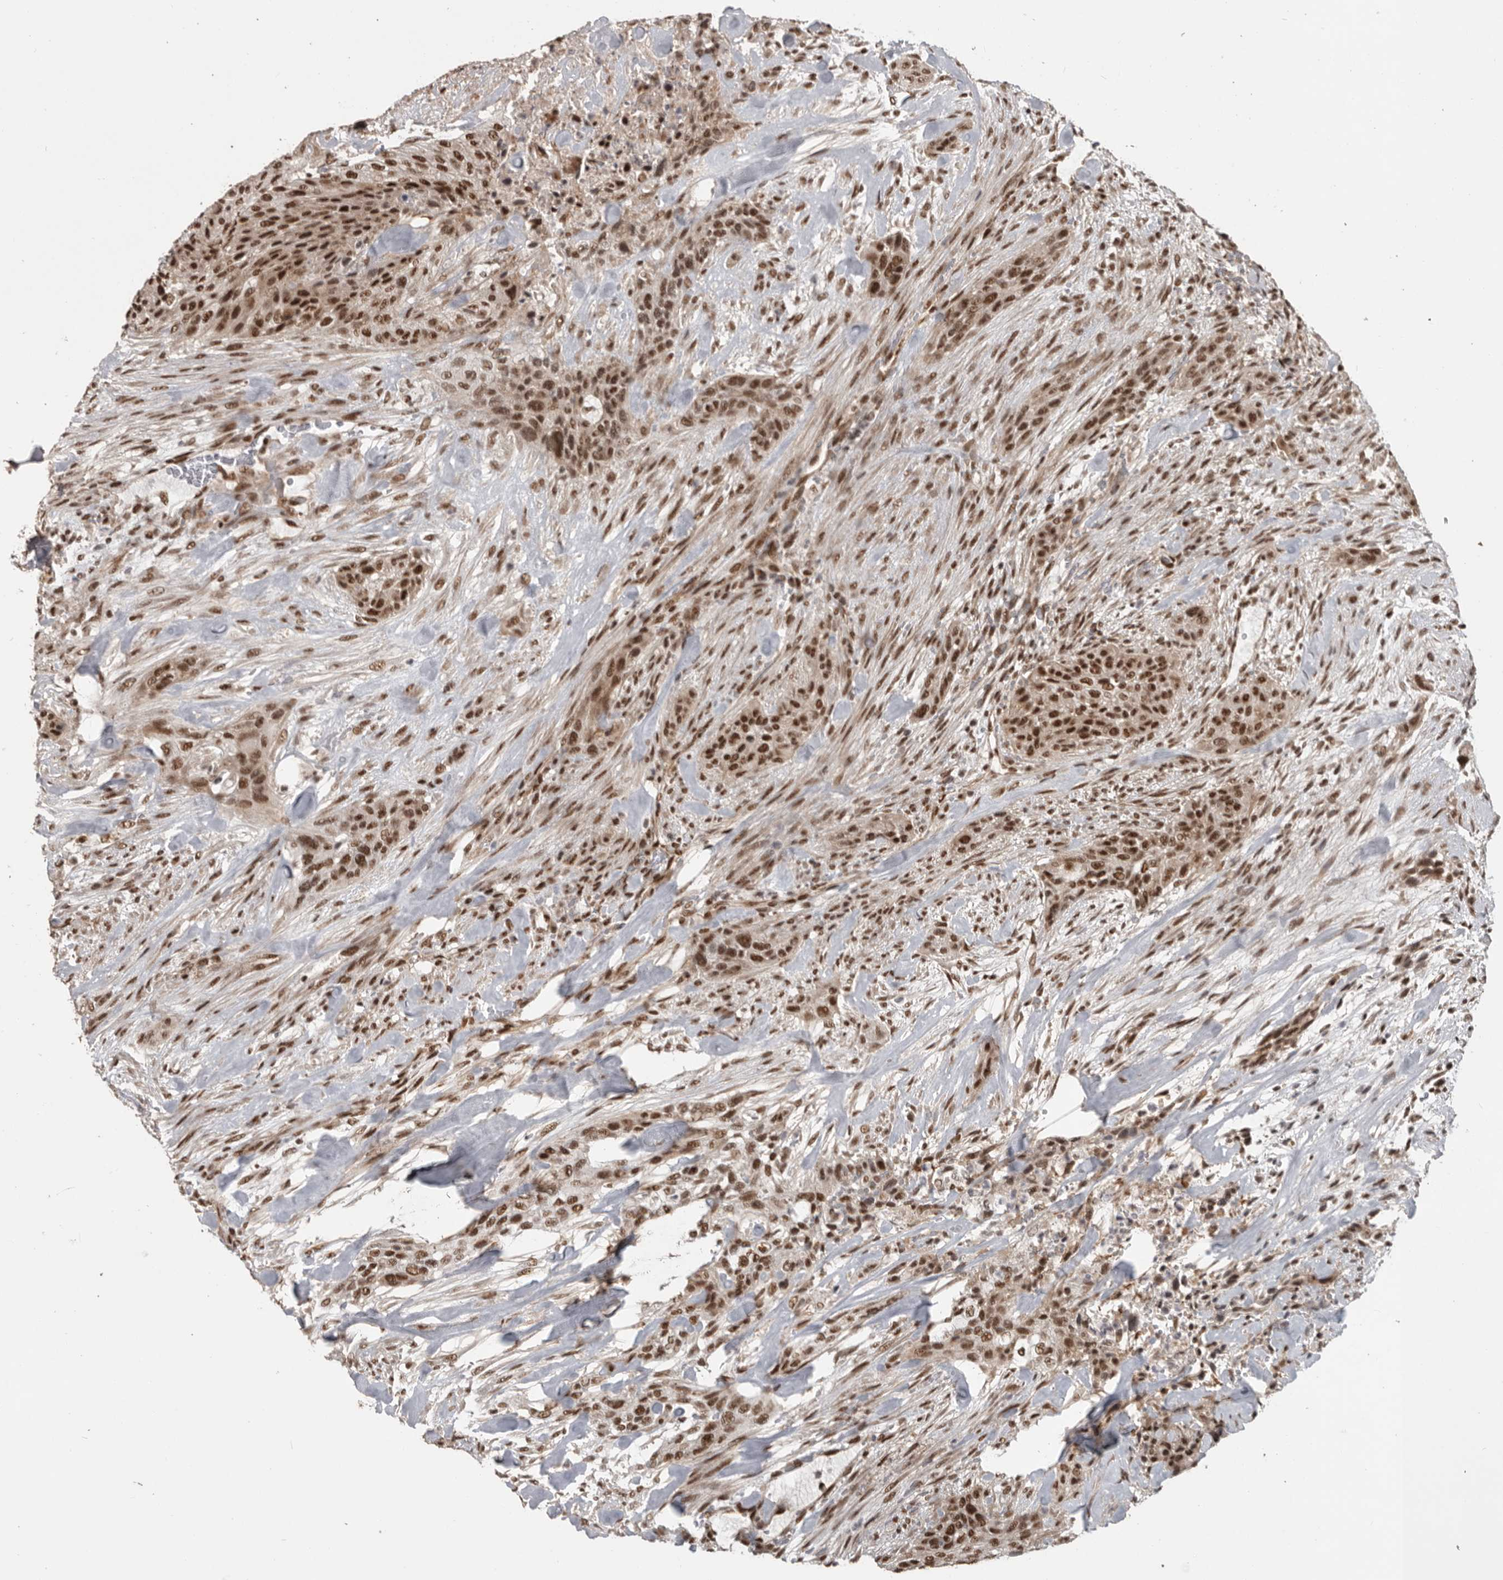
{"staining": {"intensity": "strong", "quantity": ">75%", "location": "nuclear"}, "tissue": "urothelial cancer", "cell_type": "Tumor cells", "image_type": "cancer", "snomed": [{"axis": "morphology", "description": "Urothelial carcinoma, High grade"}, {"axis": "topography", "description": "Urinary bladder"}], "caption": "The image displays immunohistochemical staining of urothelial carcinoma (high-grade). There is strong nuclear staining is present in approximately >75% of tumor cells.", "gene": "CBLL1", "patient": {"sex": "male", "age": 35}}